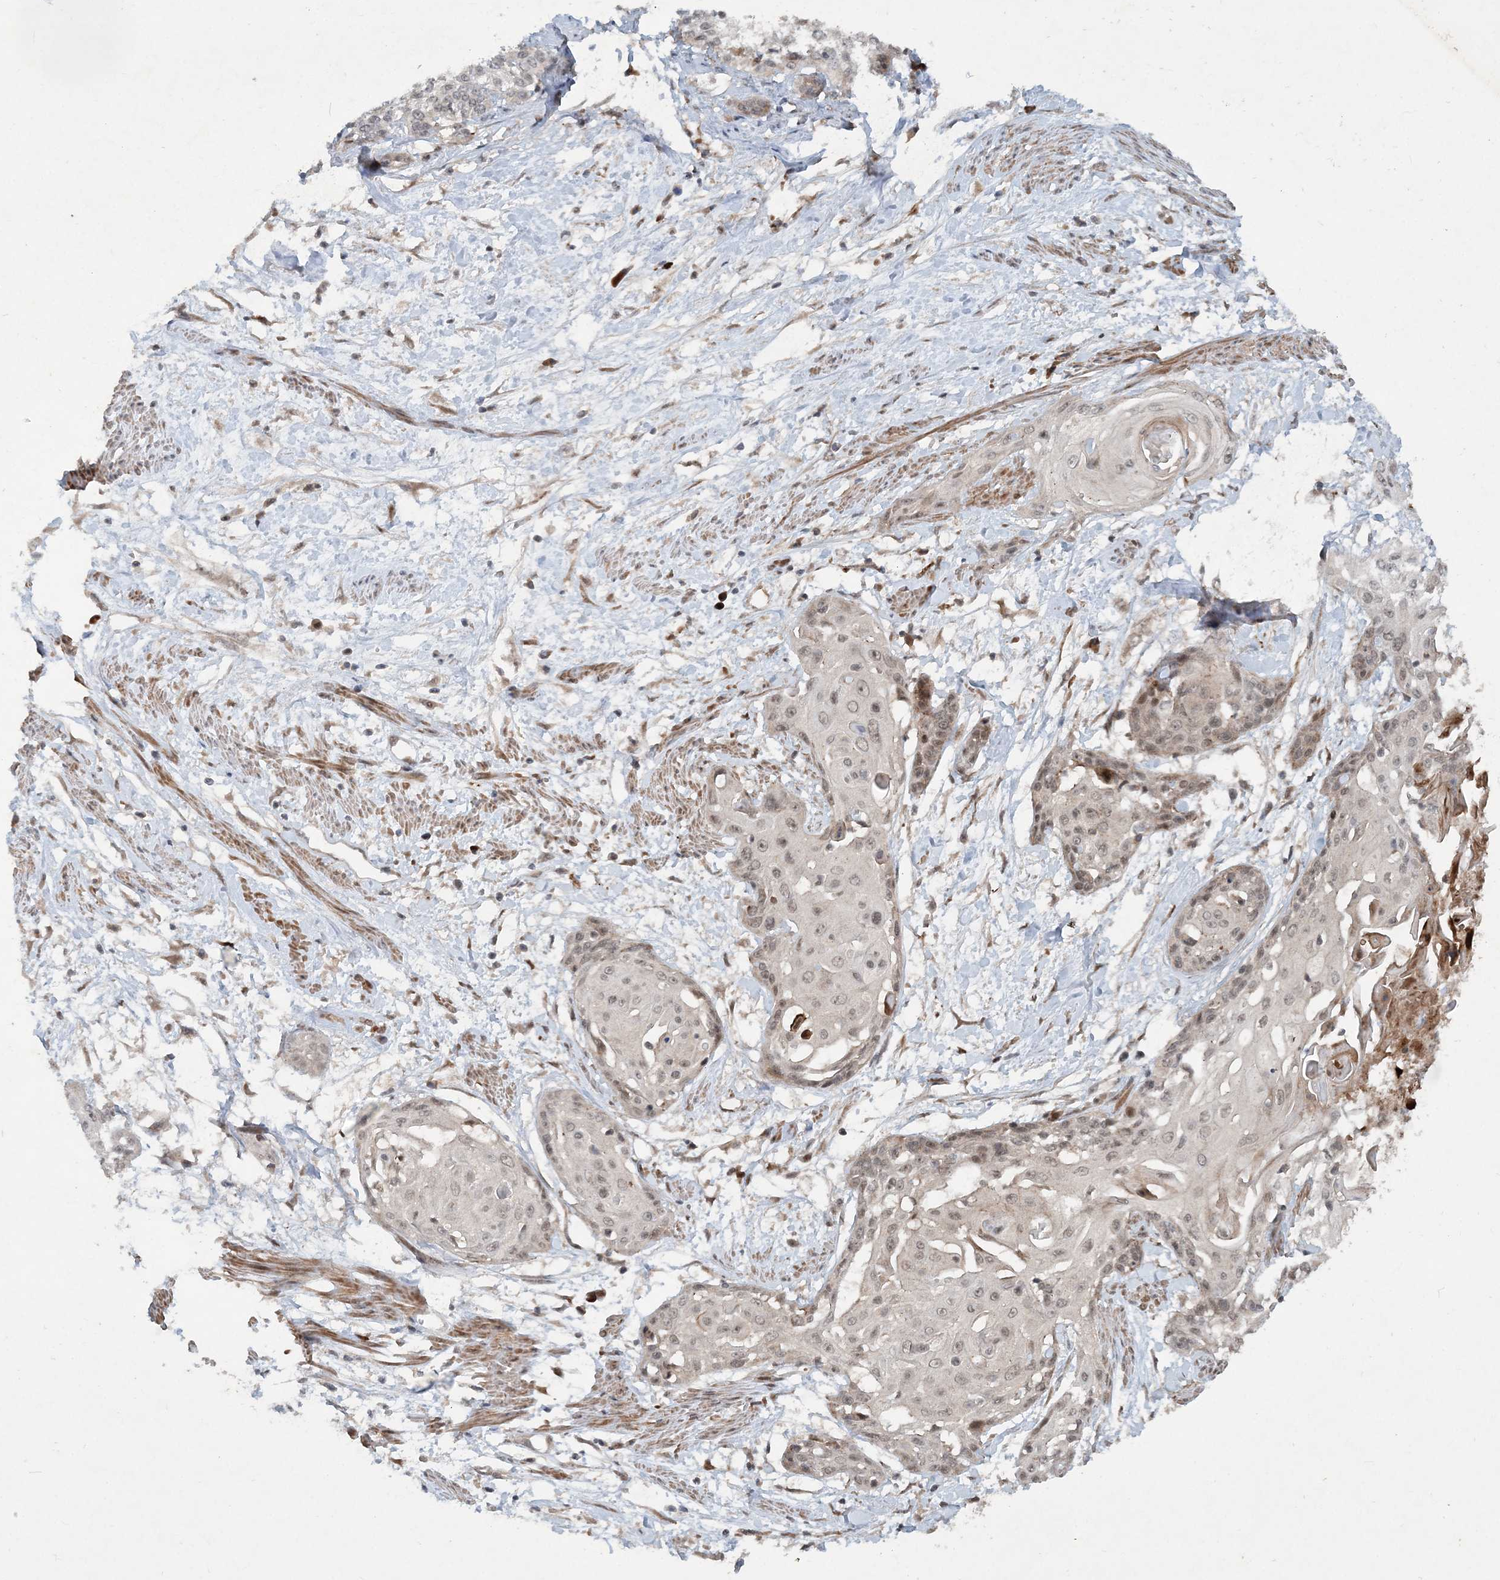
{"staining": {"intensity": "weak", "quantity": "25%-75%", "location": "nuclear"}, "tissue": "cervical cancer", "cell_type": "Tumor cells", "image_type": "cancer", "snomed": [{"axis": "morphology", "description": "Squamous cell carcinoma, NOS"}, {"axis": "topography", "description": "Cervix"}], "caption": "A histopathology image showing weak nuclear staining in approximately 25%-75% of tumor cells in squamous cell carcinoma (cervical), as visualized by brown immunohistochemical staining.", "gene": "UBR3", "patient": {"sex": "female", "age": 57}}